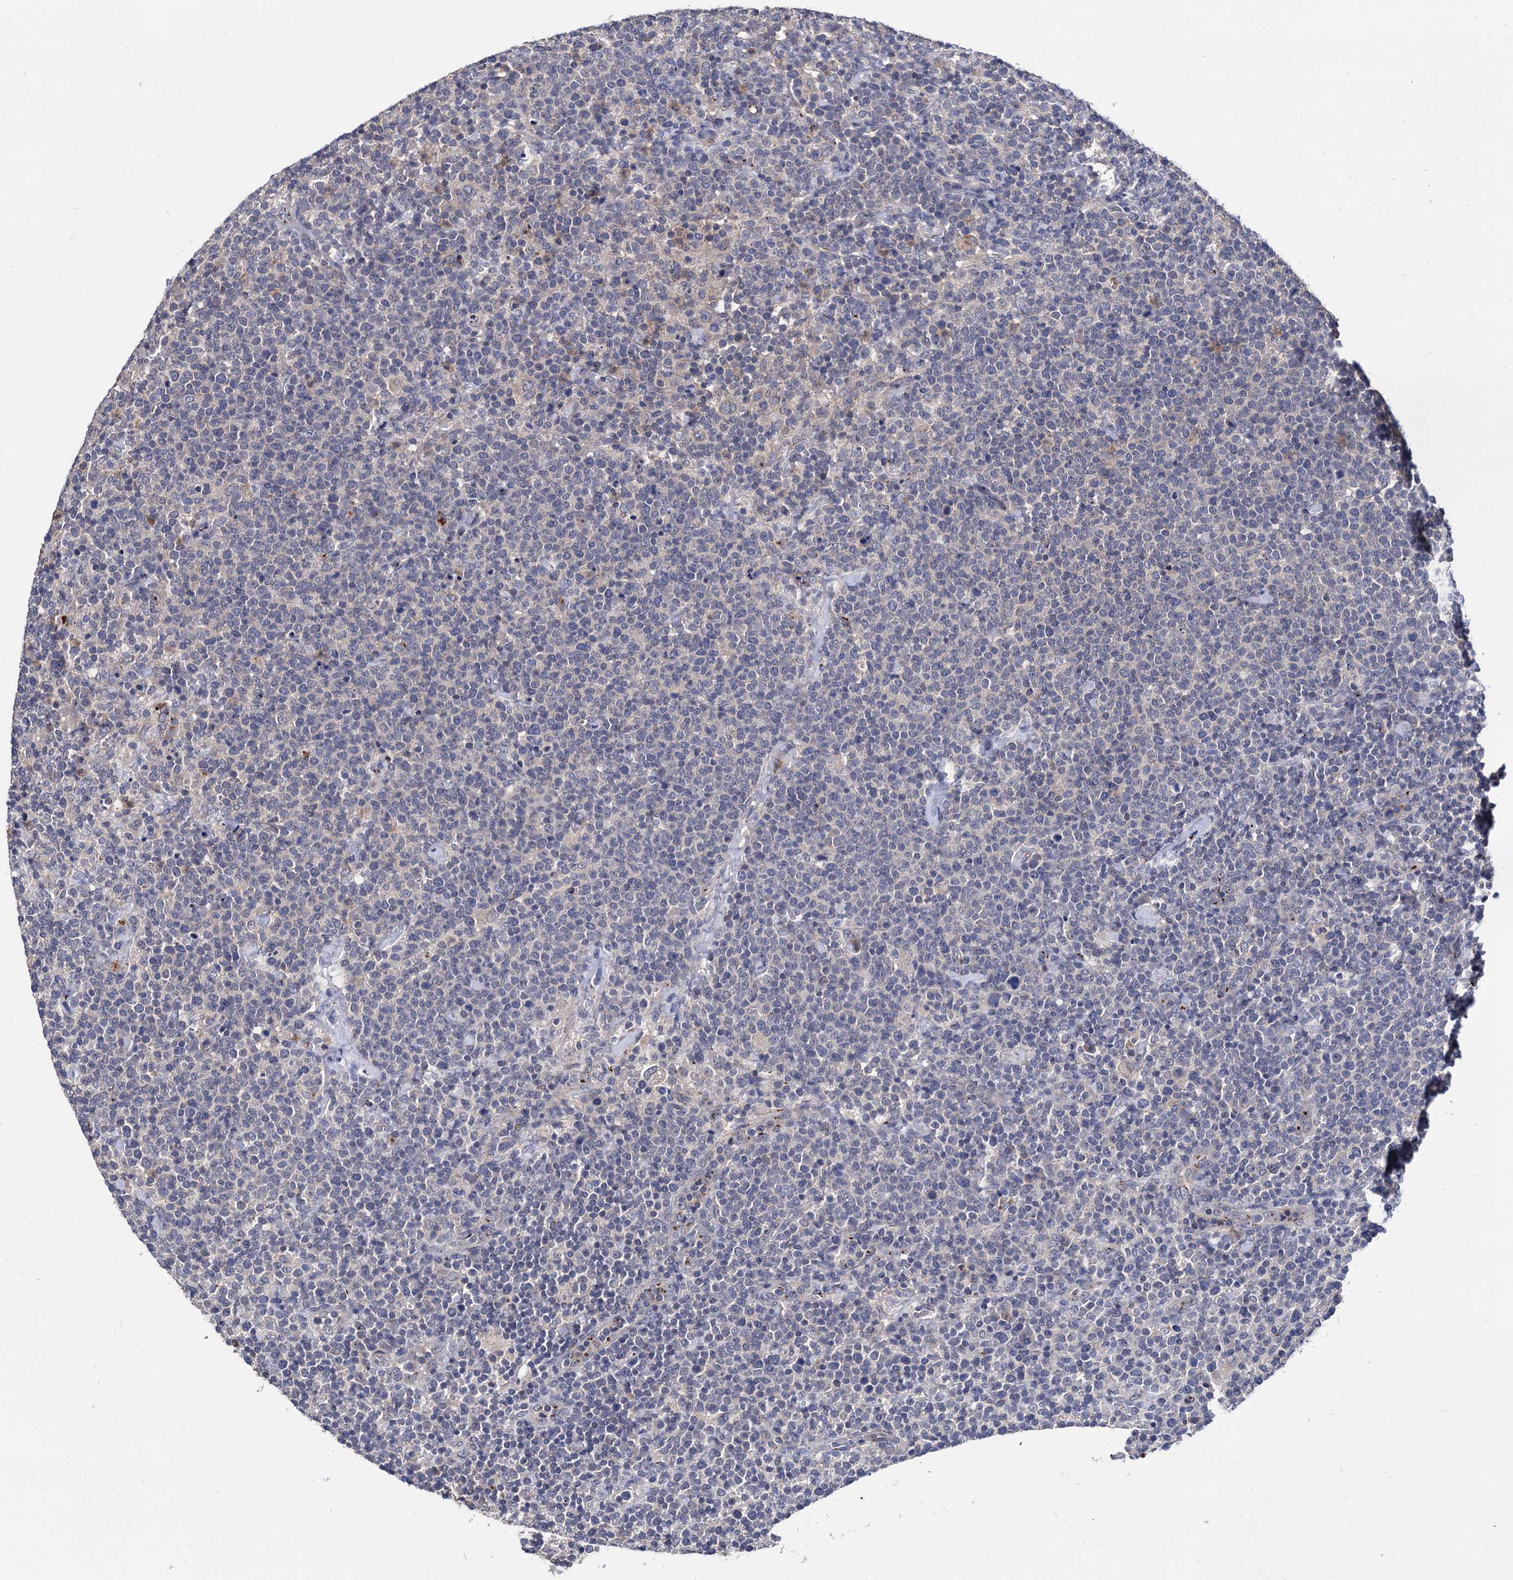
{"staining": {"intensity": "negative", "quantity": "none", "location": "none"}, "tissue": "lymphoma", "cell_type": "Tumor cells", "image_type": "cancer", "snomed": [{"axis": "morphology", "description": "Malignant lymphoma, non-Hodgkin's type, High grade"}, {"axis": "topography", "description": "Lymph node"}], "caption": "A high-resolution image shows immunohistochemistry (IHC) staining of lymphoma, which reveals no significant positivity in tumor cells. (Stains: DAB (3,3'-diaminobenzidine) IHC with hematoxylin counter stain, Microscopy: brightfield microscopy at high magnification).", "gene": "ESD", "patient": {"sex": "male", "age": 61}}